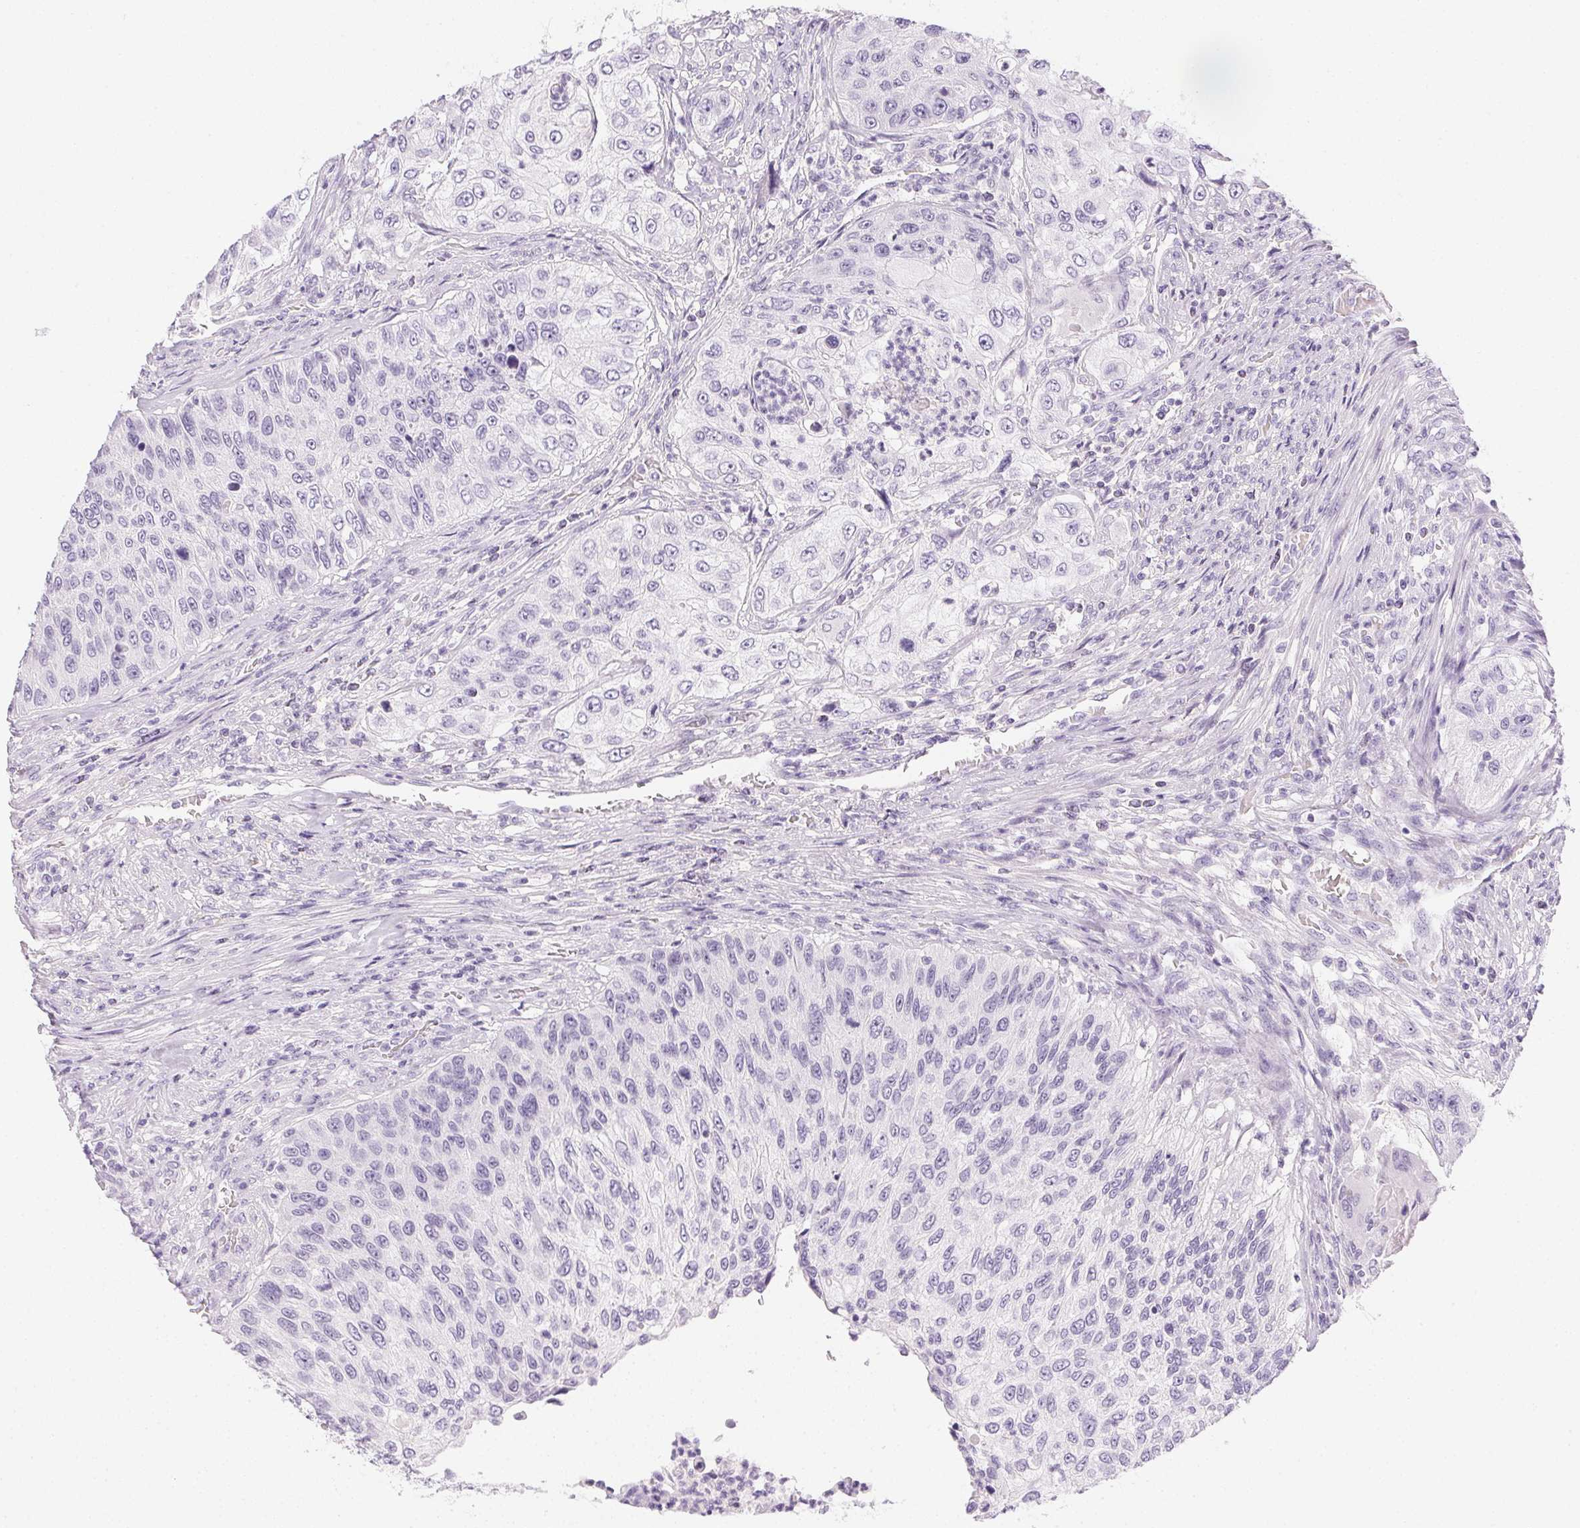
{"staining": {"intensity": "negative", "quantity": "none", "location": "none"}, "tissue": "urothelial cancer", "cell_type": "Tumor cells", "image_type": "cancer", "snomed": [{"axis": "morphology", "description": "Urothelial carcinoma, High grade"}, {"axis": "topography", "description": "Urinary bladder"}], "caption": "Tumor cells are negative for protein expression in human high-grade urothelial carcinoma. (Stains: DAB (3,3'-diaminobenzidine) immunohistochemistry with hematoxylin counter stain, Microscopy: brightfield microscopy at high magnification).", "gene": "PPY", "patient": {"sex": "female", "age": 60}}